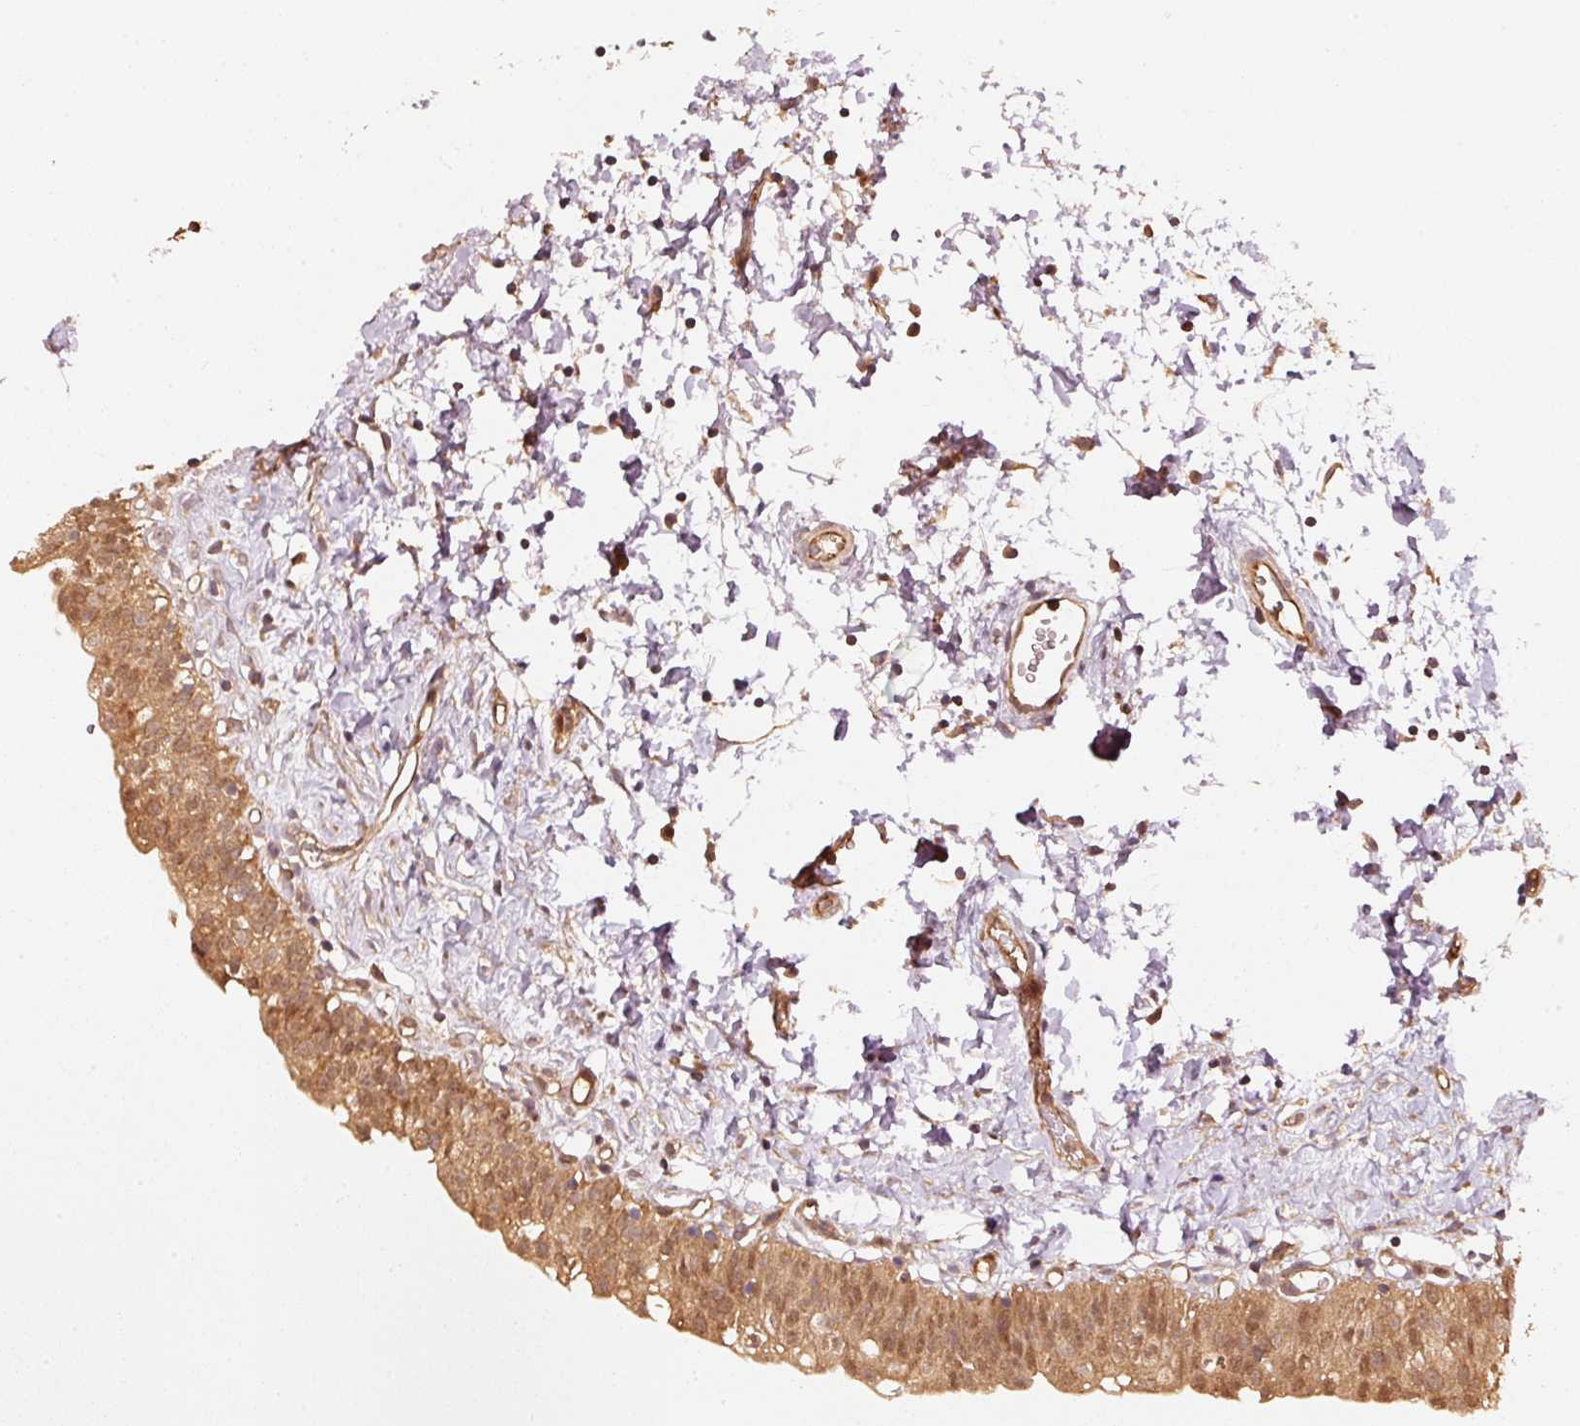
{"staining": {"intensity": "strong", "quantity": ">75%", "location": "cytoplasmic/membranous,nuclear"}, "tissue": "urinary bladder", "cell_type": "Urothelial cells", "image_type": "normal", "snomed": [{"axis": "morphology", "description": "Normal tissue, NOS"}, {"axis": "topography", "description": "Urinary bladder"}], "caption": "Immunohistochemical staining of benign urinary bladder shows high levels of strong cytoplasmic/membranous,nuclear positivity in about >75% of urothelial cells.", "gene": "STAU1", "patient": {"sex": "male", "age": 51}}